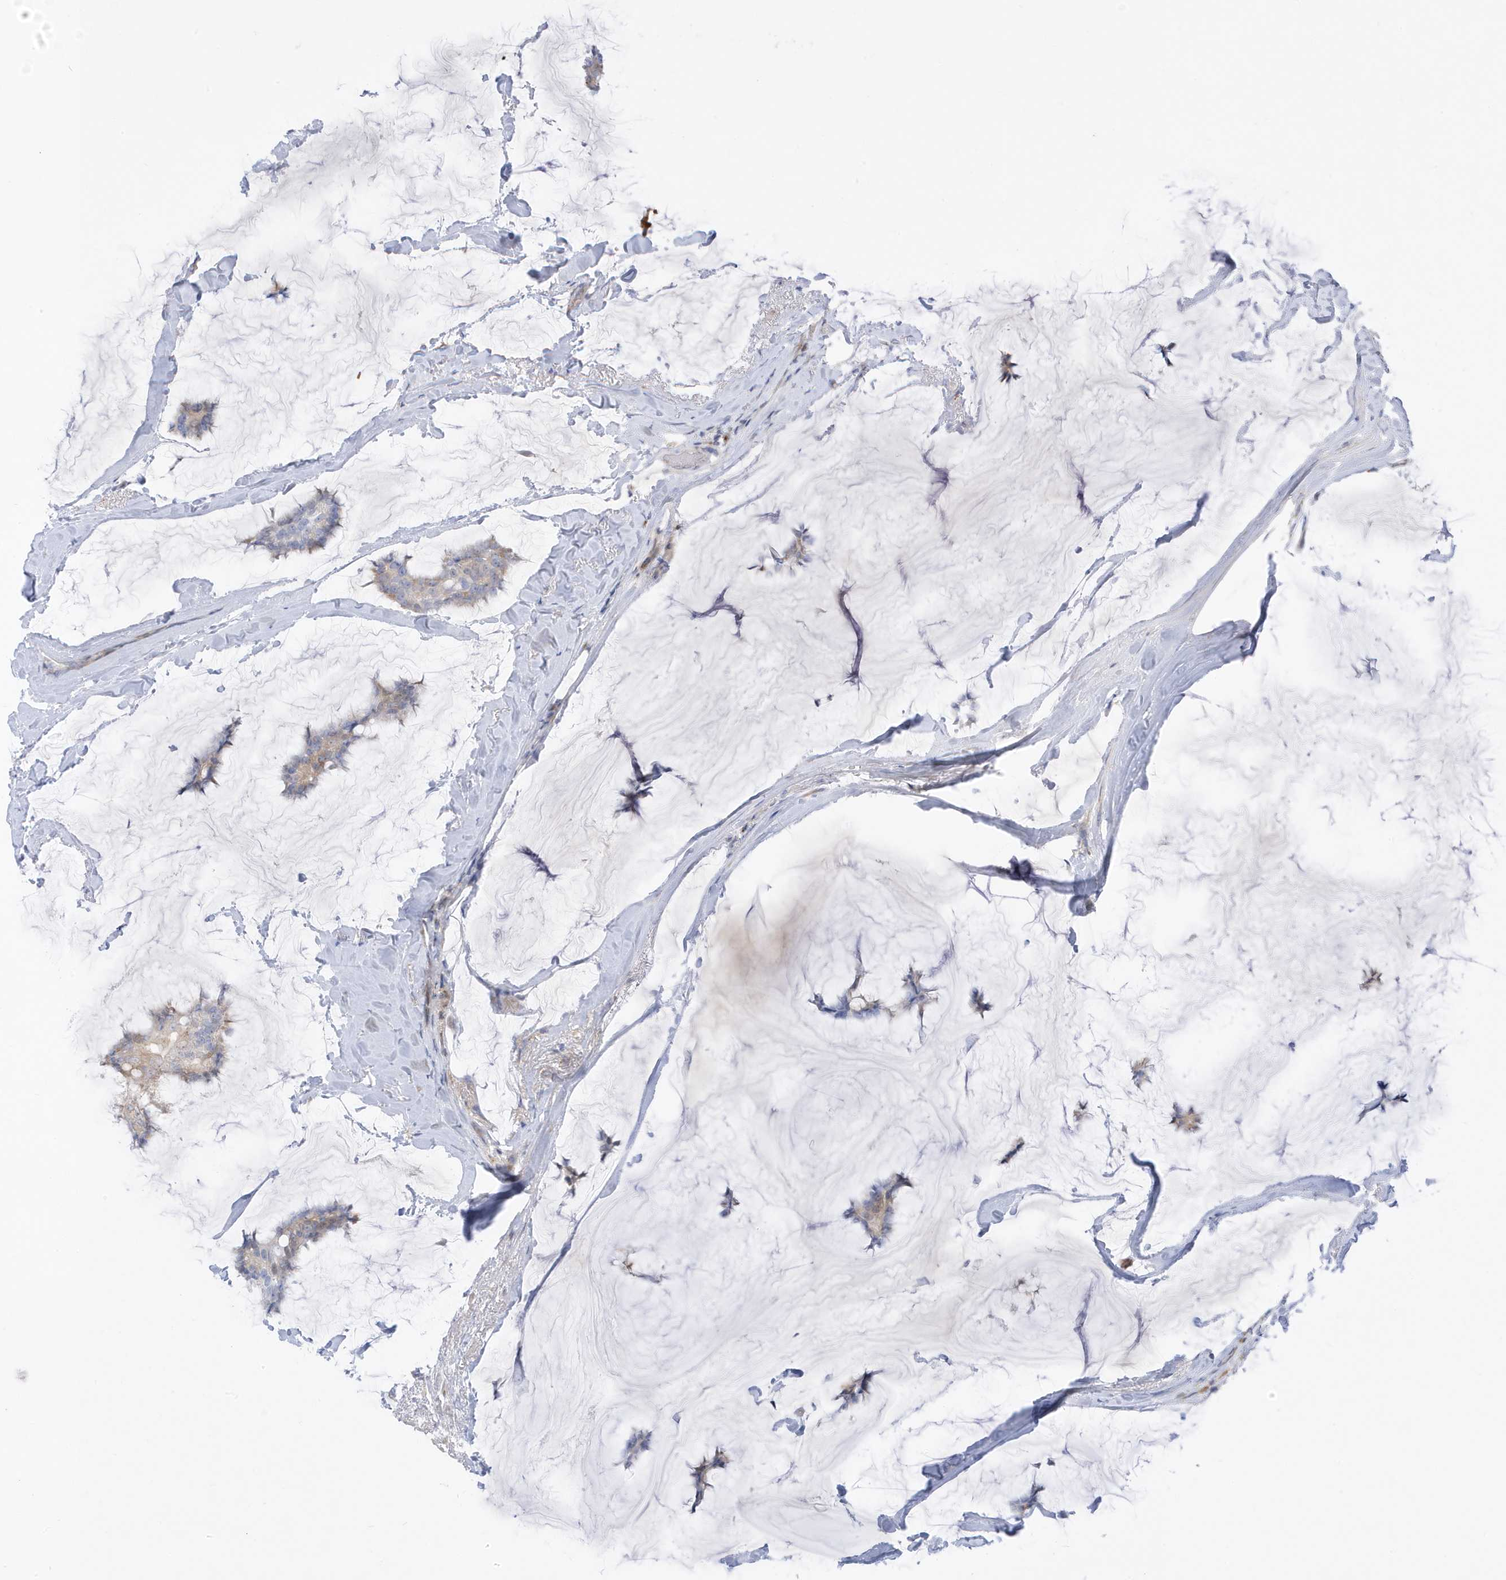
{"staining": {"intensity": "weak", "quantity": ">75%", "location": "cytoplasmic/membranous"}, "tissue": "breast cancer", "cell_type": "Tumor cells", "image_type": "cancer", "snomed": [{"axis": "morphology", "description": "Duct carcinoma"}, {"axis": "topography", "description": "Breast"}], "caption": "This image exhibits IHC staining of breast cancer, with low weak cytoplasmic/membranous expression in about >75% of tumor cells.", "gene": "ATP13A5", "patient": {"sex": "female", "age": 93}}